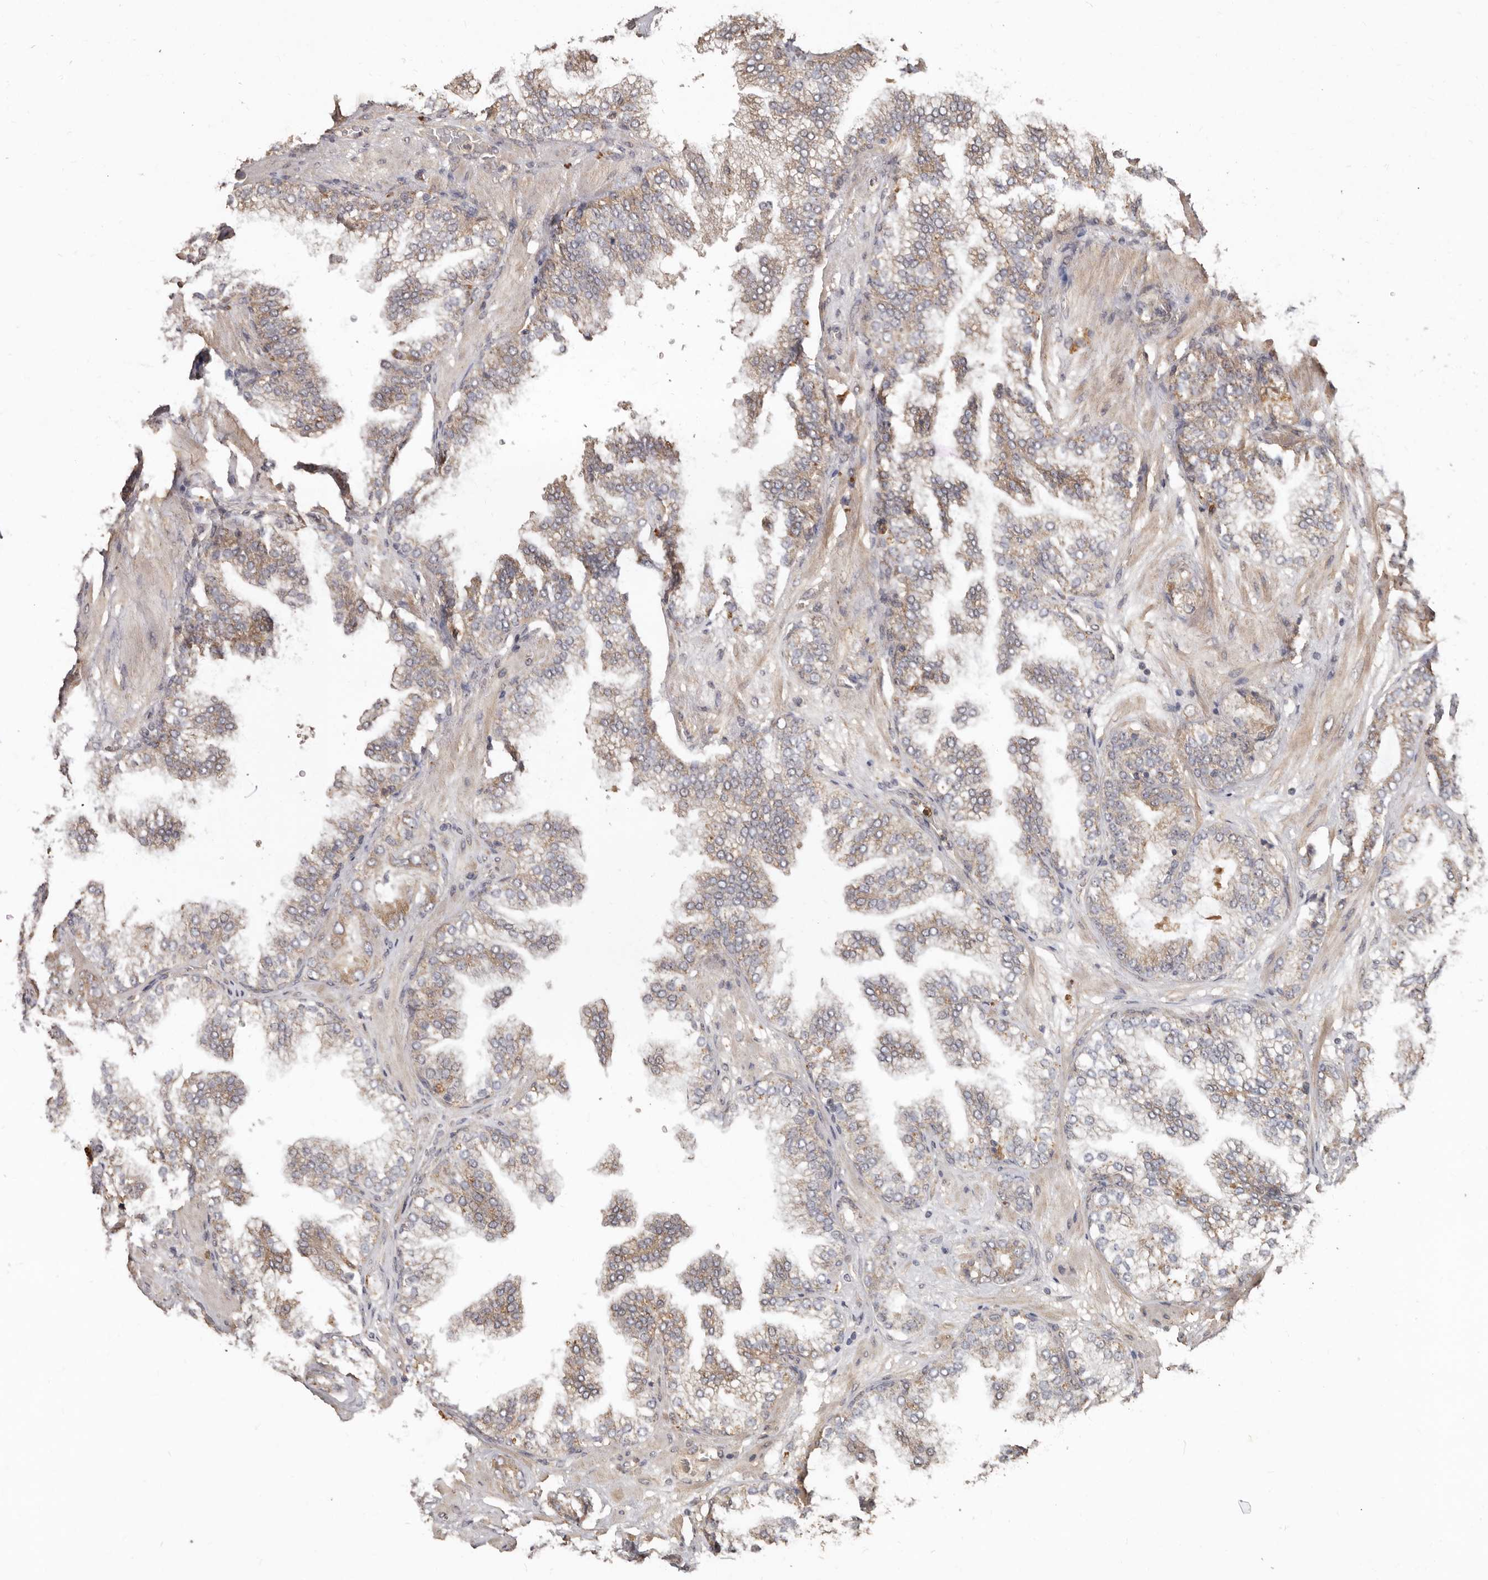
{"staining": {"intensity": "moderate", "quantity": "25%-75%", "location": "cytoplasmic/membranous"}, "tissue": "prostate cancer", "cell_type": "Tumor cells", "image_type": "cancer", "snomed": [{"axis": "morphology", "description": "Adenocarcinoma, High grade"}, {"axis": "topography", "description": "Prostate"}], "caption": "Adenocarcinoma (high-grade) (prostate) was stained to show a protein in brown. There is medium levels of moderate cytoplasmic/membranous staining in about 25%-75% of tumor cells. (DAB (3,3'-diaminobenzidine) = brown stain, brightfield microscopy at high magnification).", "gene": "RSPO2", "patient": {"sex": "male", "age": 58}}